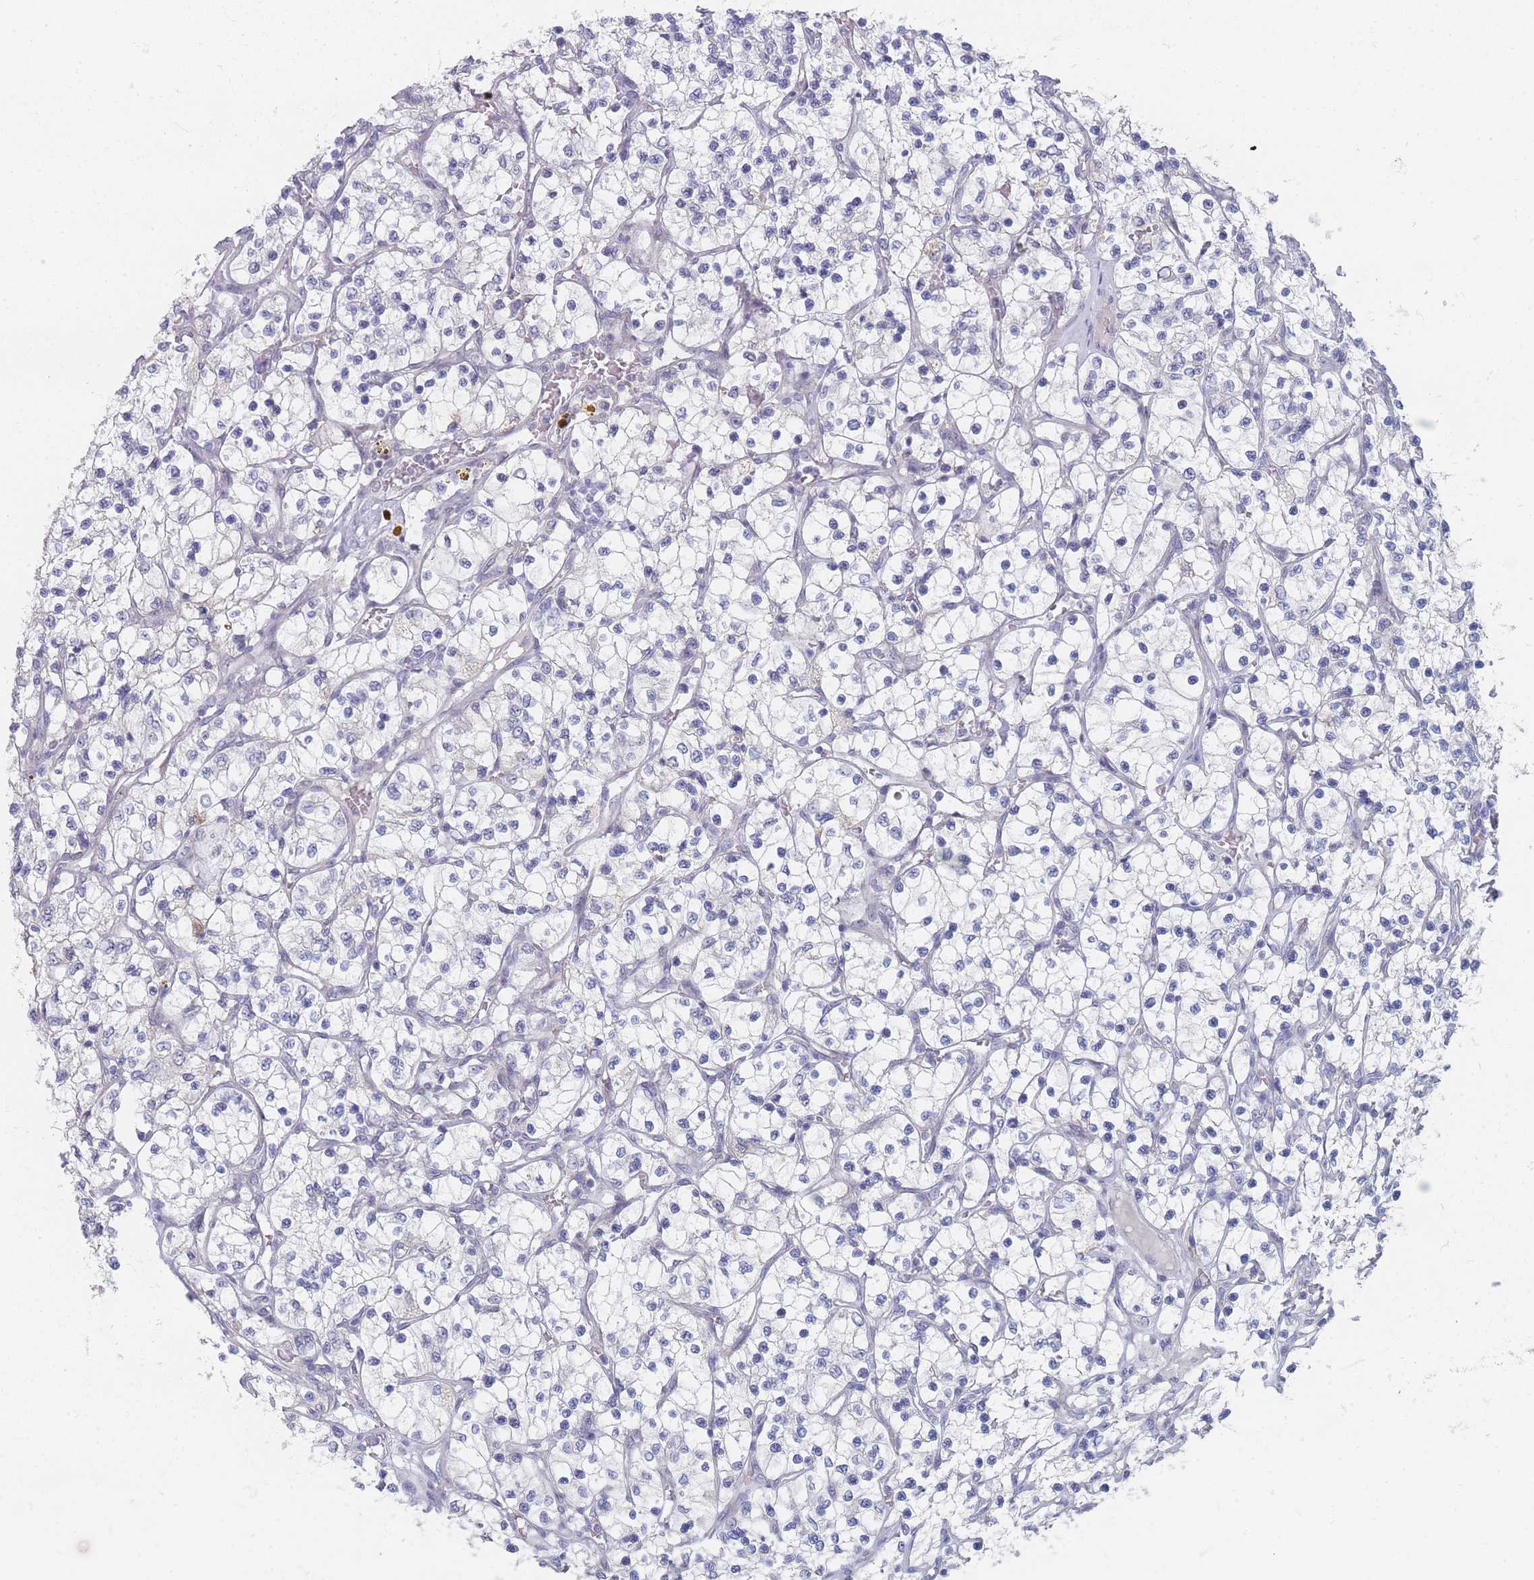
{"staining": {"intensity": "negative", "quantity": "none", "location": "none"}, "tissue": "renal cancer", "cell_type": "Tumor cells", "image_type": "cancer", "snomed": [{"axis": "morphology", "description": "Adenocarcinoma, NOS"}, {"axis": "topography", "description": "Kidney"}], "caption": "IHC of human renal cancer (adenocarcinoma) reveals no staining in tumor cells.", "gene": "RNF8", "patient": {"sex": "female", "age": 69}}